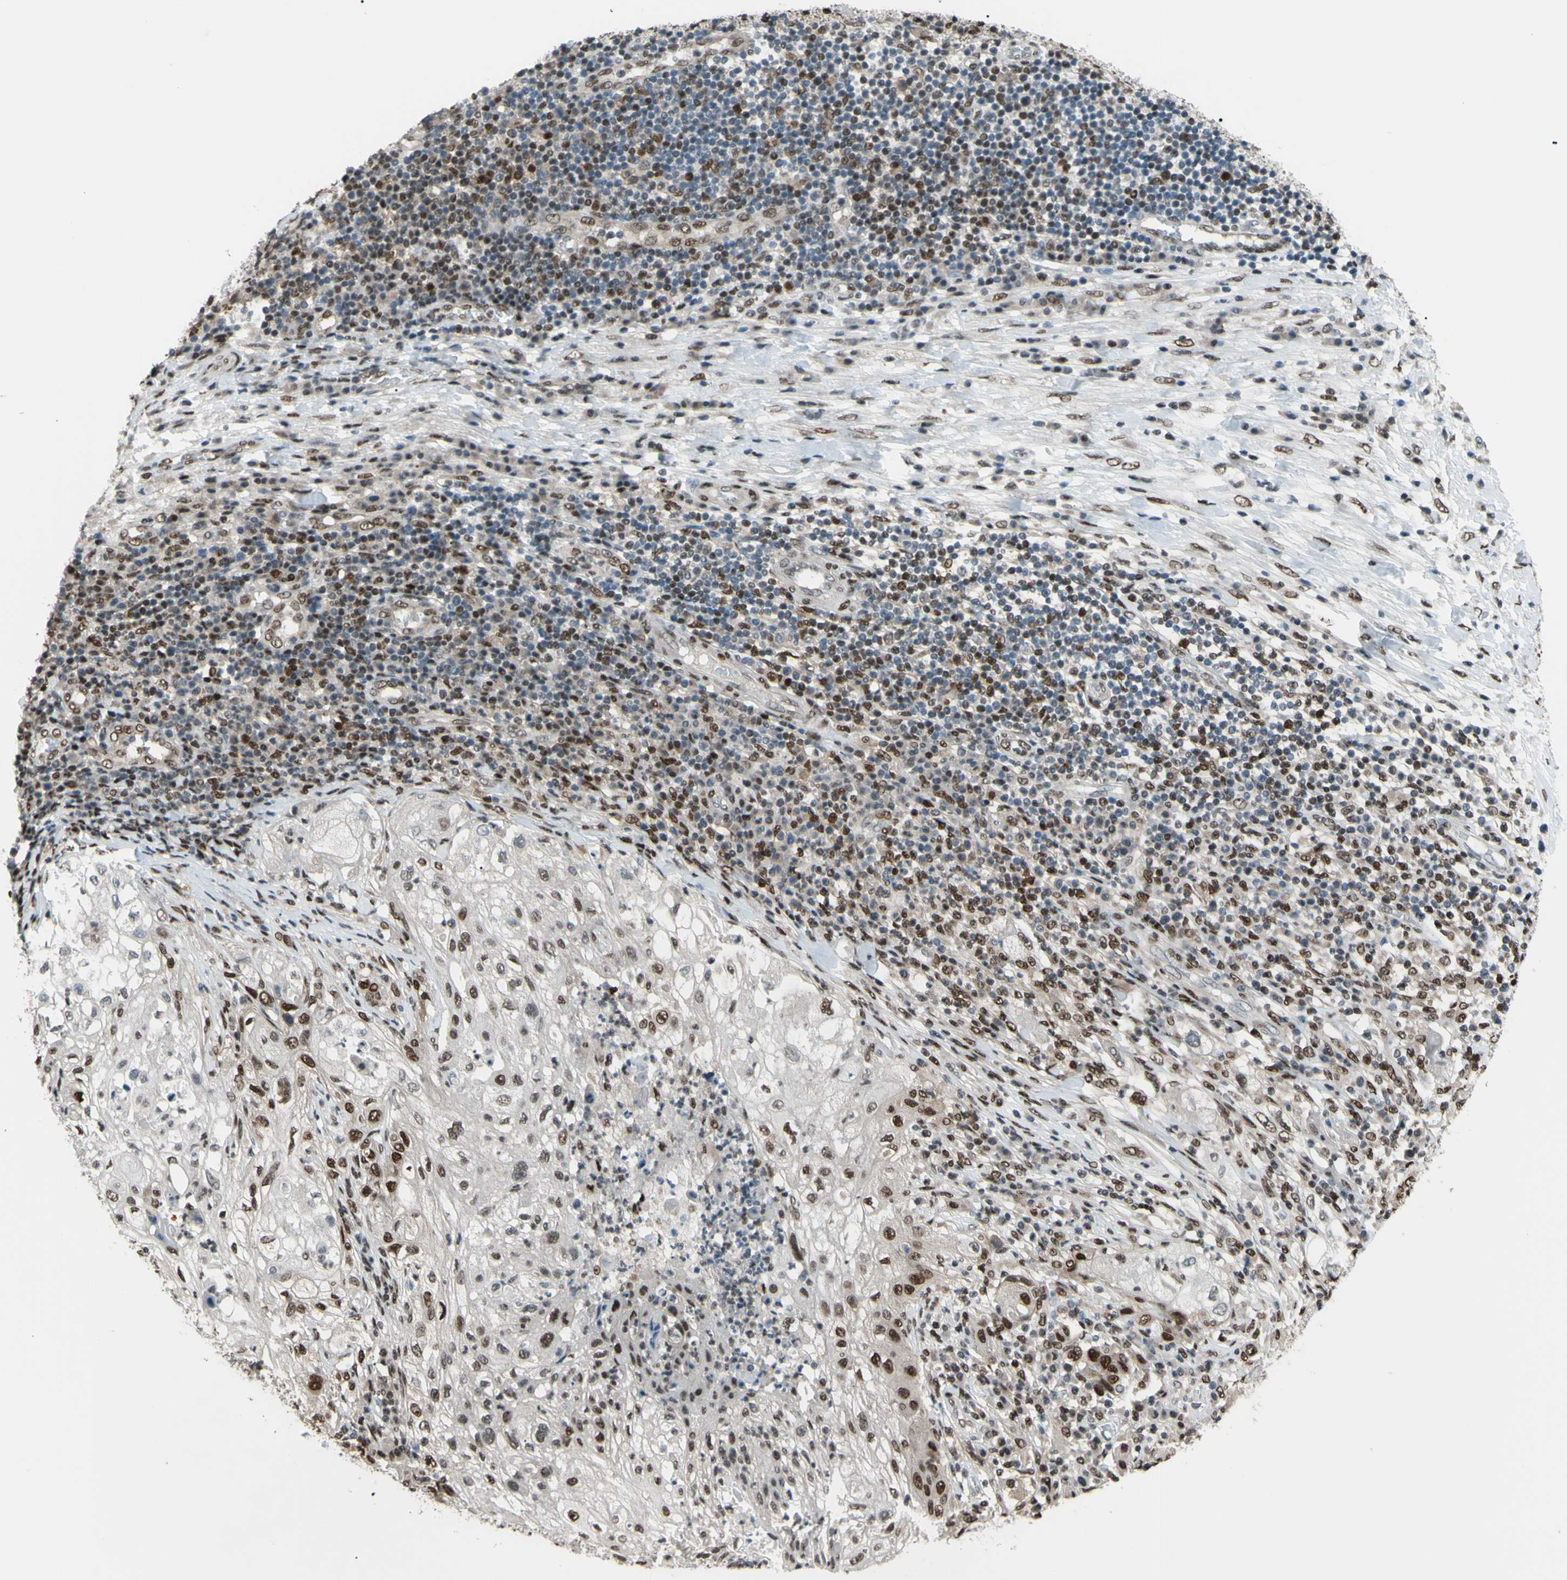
{"staining": {"intensity": "strong", "quantity": ">75%", "location": "cytoplasmic/membranous,nuclear"}, "tissue": "lung cancer", "cell_type": "Tumor cells", "image_type": "cancer", "snomed": [{"axis": "morphology", "description": "Inflammation, NOS"}, {"axis": "morphology", "description": "Squamous cell carcinoma, NOS"}, {"axis": "topography", "description": "Lymph node"}, {"axis": "topography", "description": "Soft tissue"}, {"axis": "topography", "description": "Lung"}], "caption": "An image showing strong cytoplasmic/membranous and nuclear positivity in about >75% of tumor cells in squamous cell carcinoma (lung), as visualized by brown immunohistochemical staining.", "gene": "FKBP5", "patient": {"sex": "male", "age": 66}}